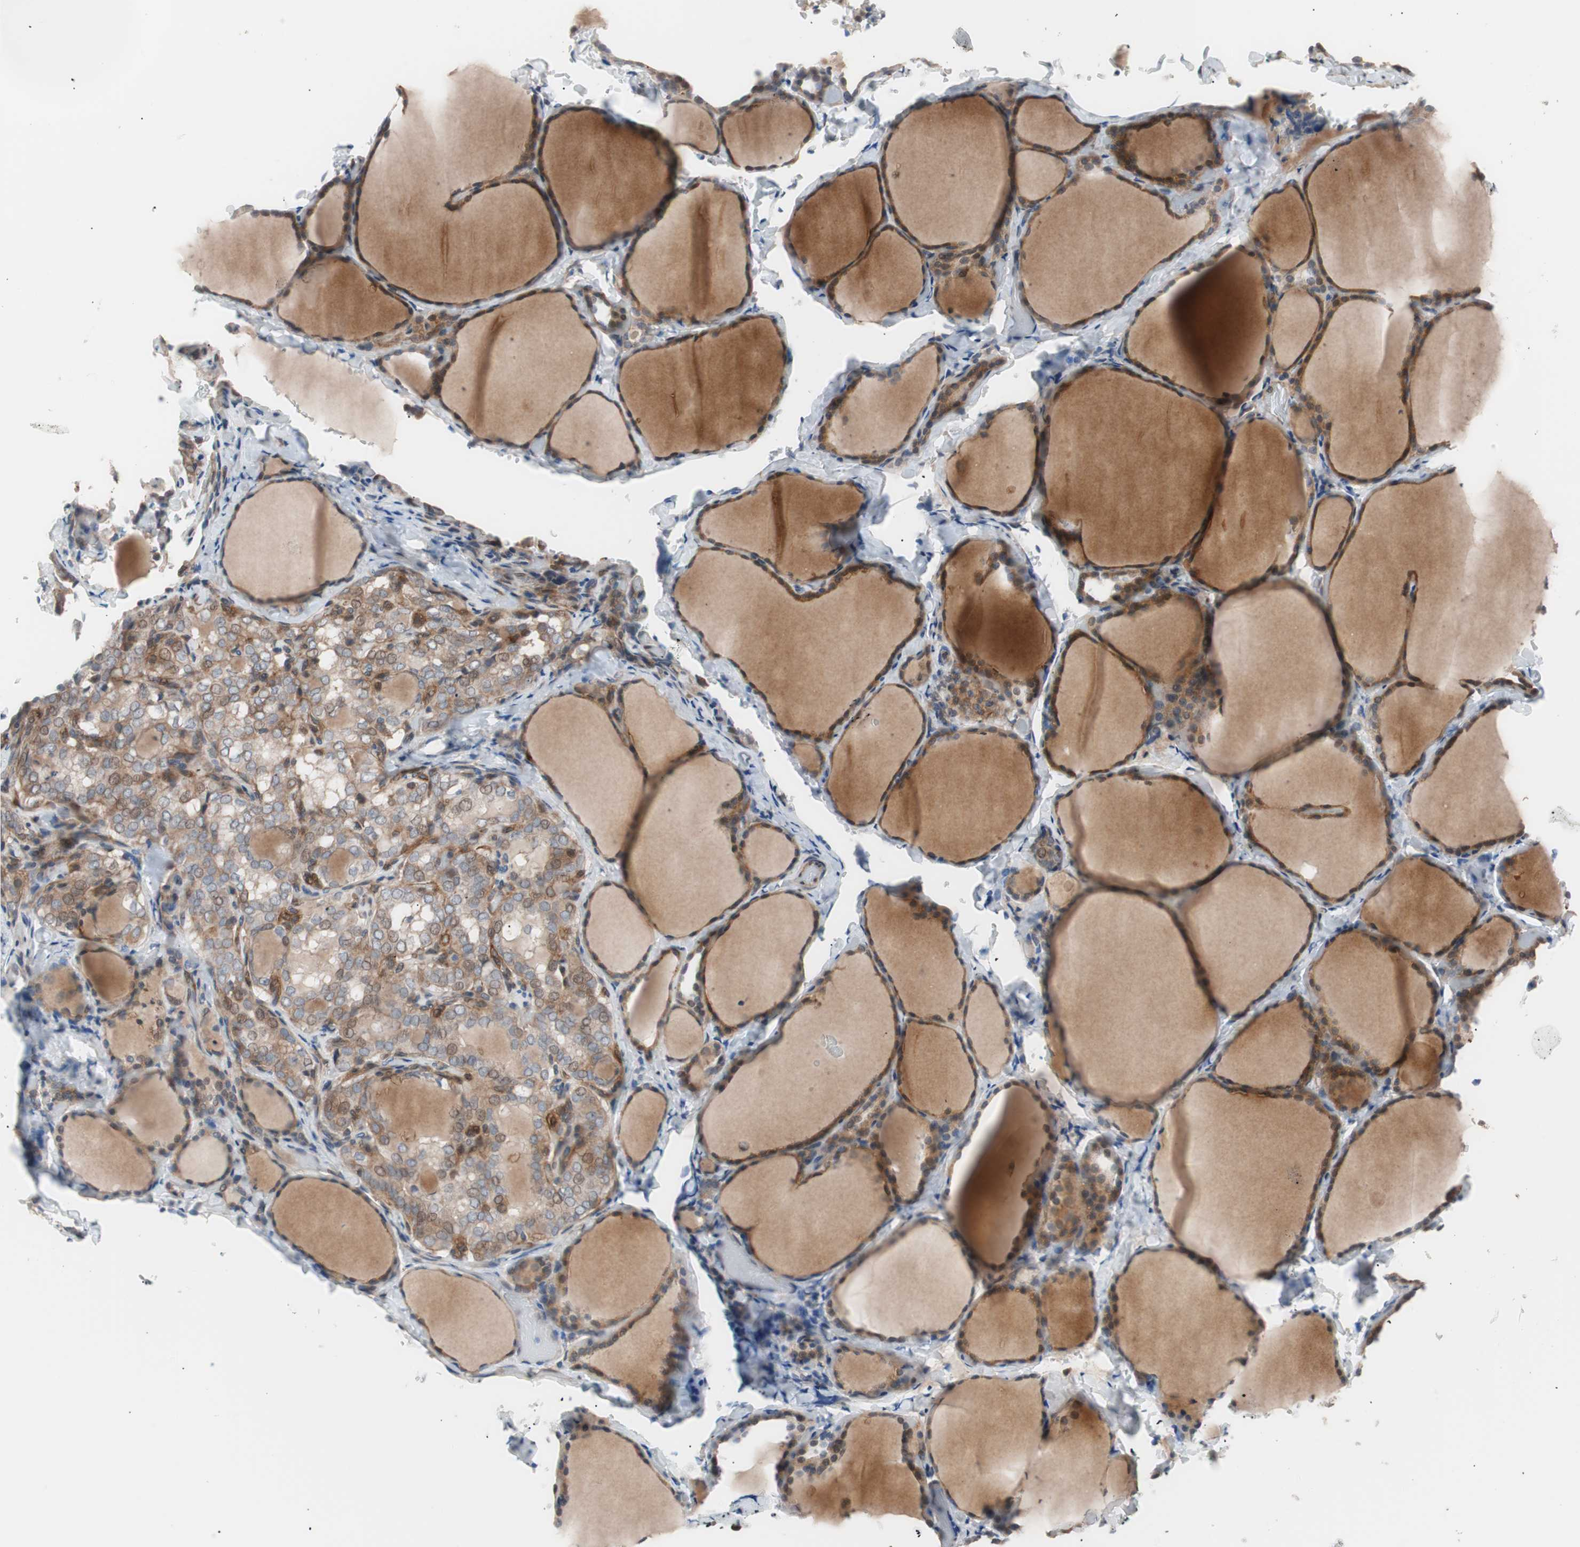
{"staining": {"intensity": "weak", "quantity": "25%-75%", "location": "cytoplasmic/membranous"}, "tissue": "thyroid gland", "cell_type": "Glandular cells", "image_type": "normal", "snomed": [{"axis": "morphology", "description": "Normal tissue, NOS"}, {"axis": "morphology", "description": "Papillary adenocarcinoma, NOS"}, {"axis": "topography", "description": "Thyroid gland"}], "caption": "About 25%-75% of glandular cells in normal human thyroid gland show weak cytoplasmic/membranous protein positivity as visualized by brown immunohistochemical staining.", "gene": "SMG1", "patient": {"sex": "female", "age": 30}}